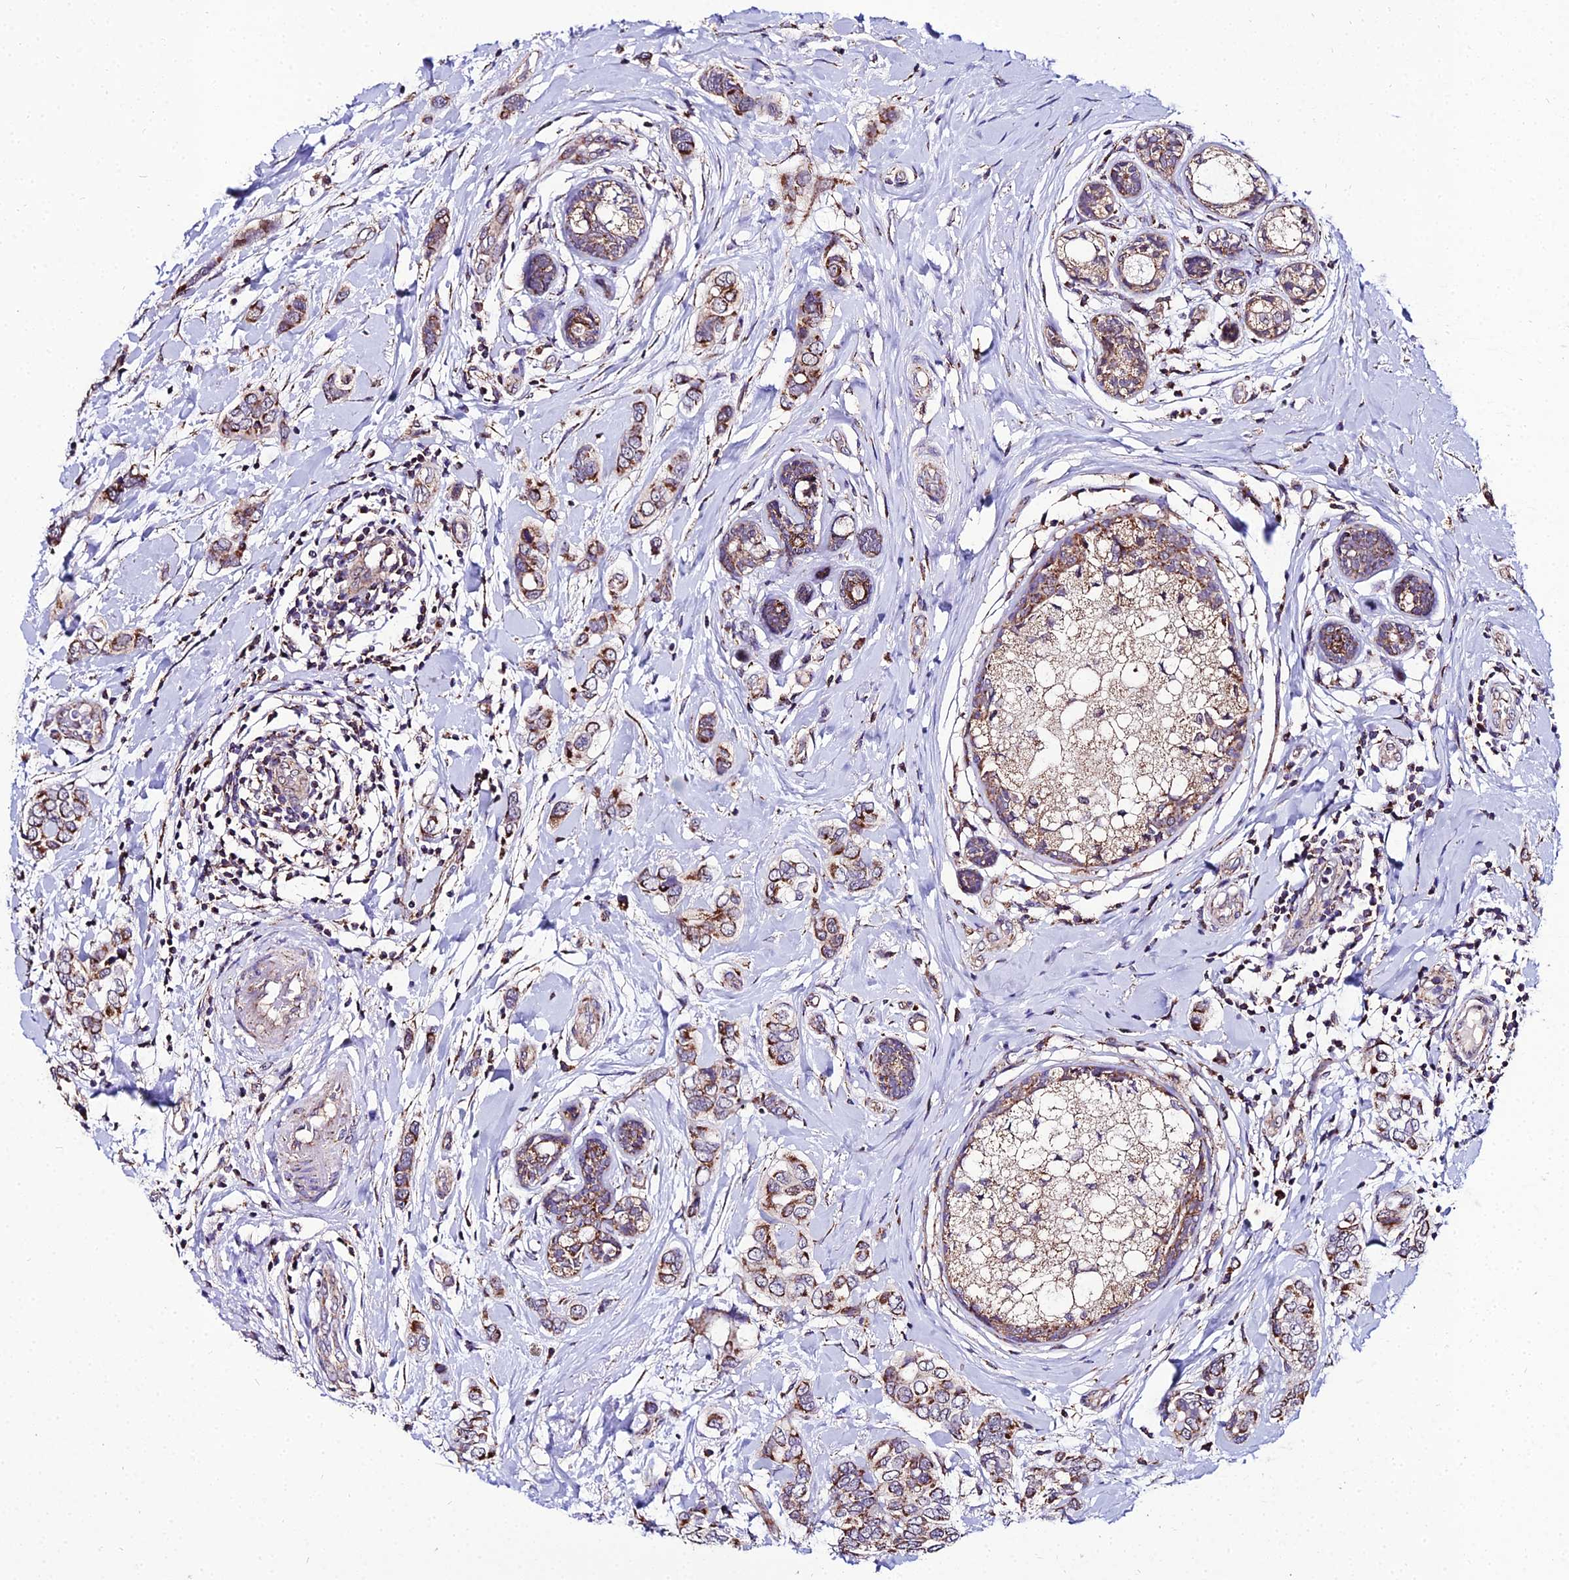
{"staining": {"intensity": "strong", "quantity": ">75%", "location": "cytoplasmic/membranous"}, "tissue": "breast cancer", "cell_type": "Tumor cells", "image_type": "cancer", "snomed": [{"axis": "morphology", "description": "Lobular carcinoma"}, {"axis": "topography", "description": "Breast"}], "caption": "Breast cancer stained for a protein (brown) demonstrates strong cytoplasmic/membranous positive expression in about >75% of tumor cells.", "gene": "PSMD2", "patient": {"sex": "female", "age": 51}}